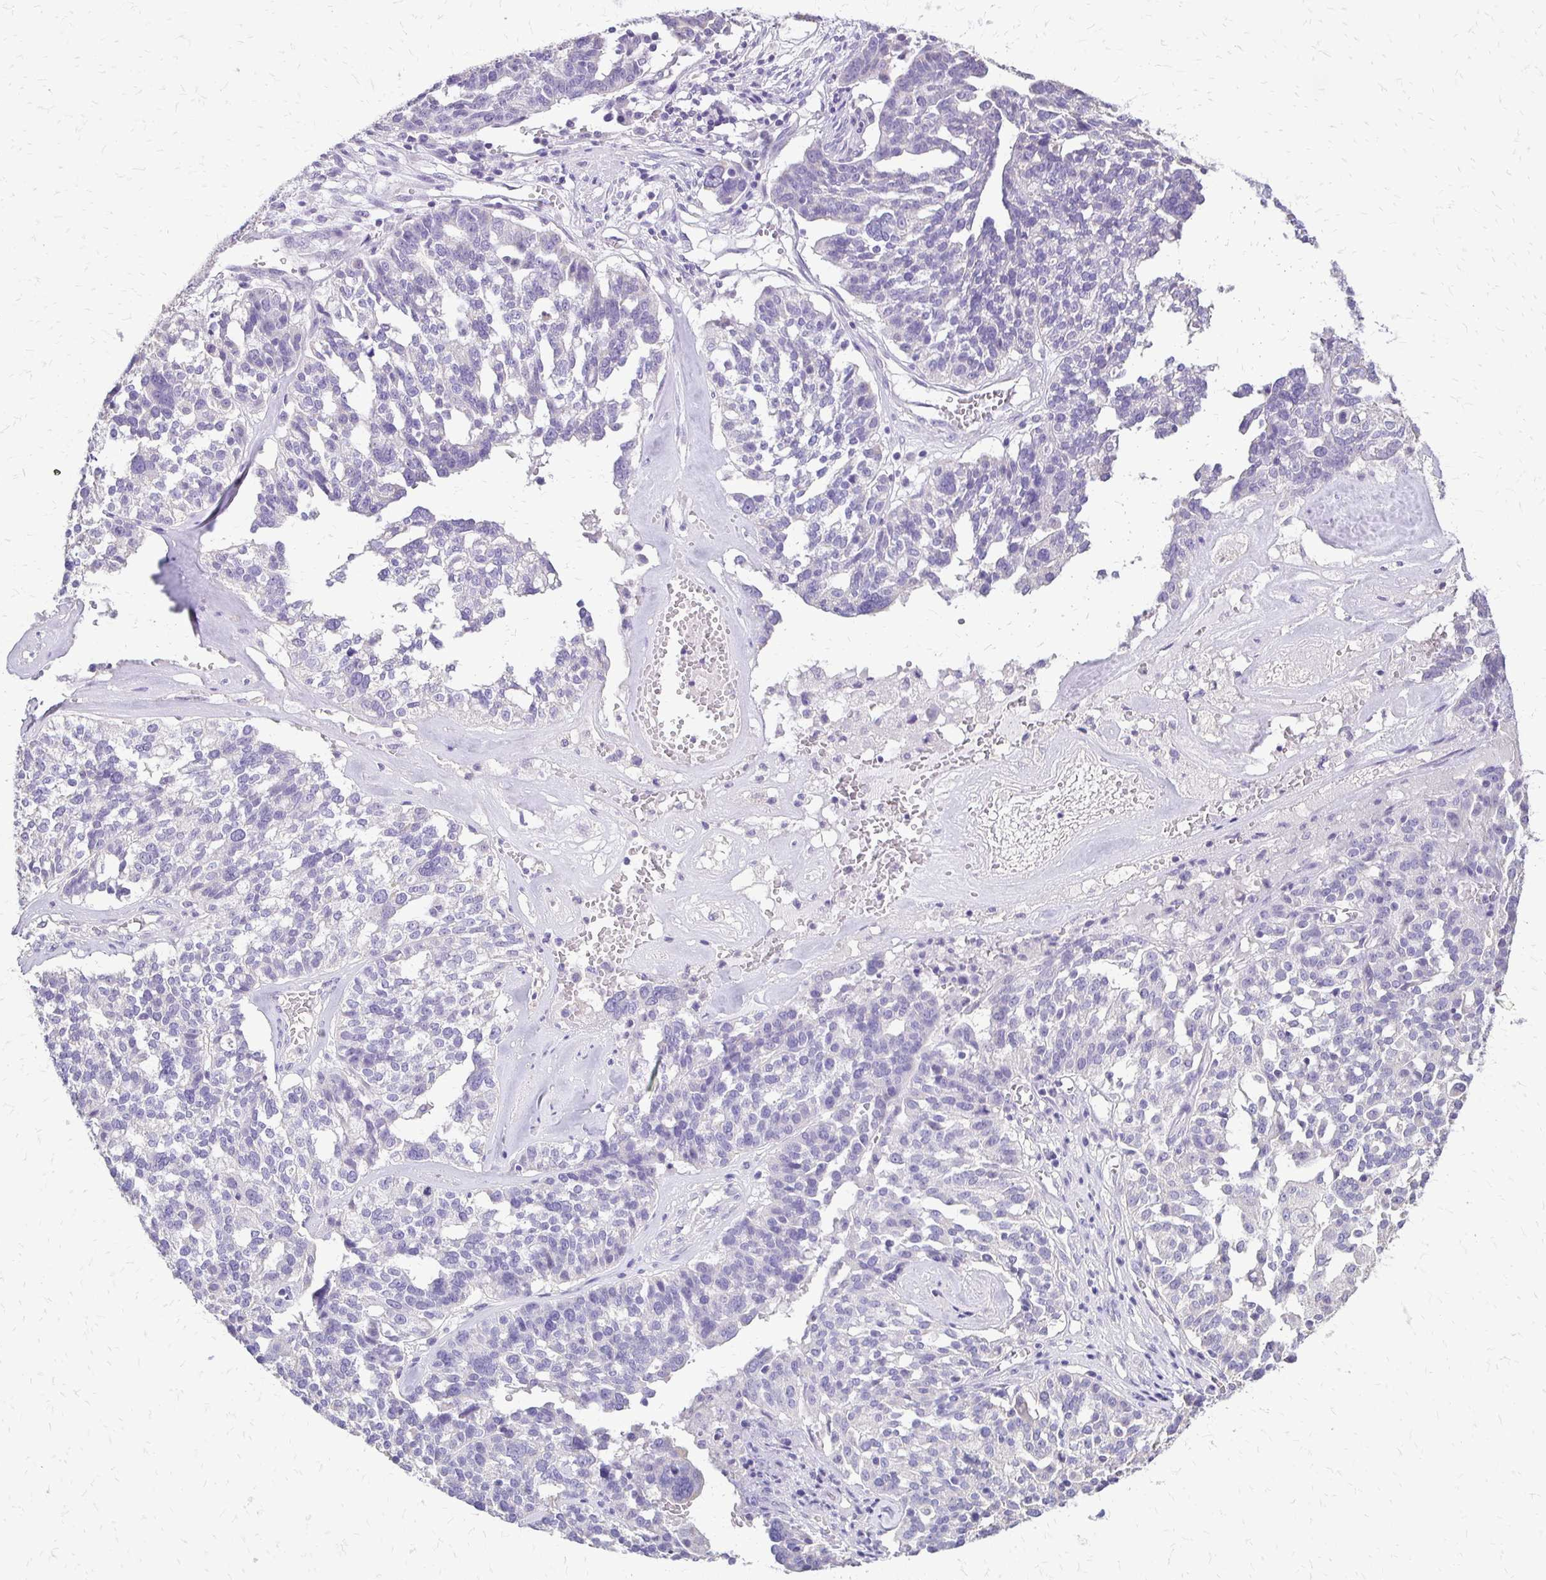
{"staining": {"intensity": "negative", "quantity": "none", "location": "none"}, "tissue": "ovarian cancer", "cell_type": "Tumor cells", "image_type": "cancer", "snomed": [{"axis": "morphology", "description": "Cystadenocarcinoma, serous, NOS"}, {"axis": "topography", "description": "Ovary"}], "caption": "This is a micrograph of IHC staining of ovarian serous cystadenocarcinoma, which shows no expression in tumor cells.", "gene": "ALPG", "patient": {"sex": "female", "age": 59}}